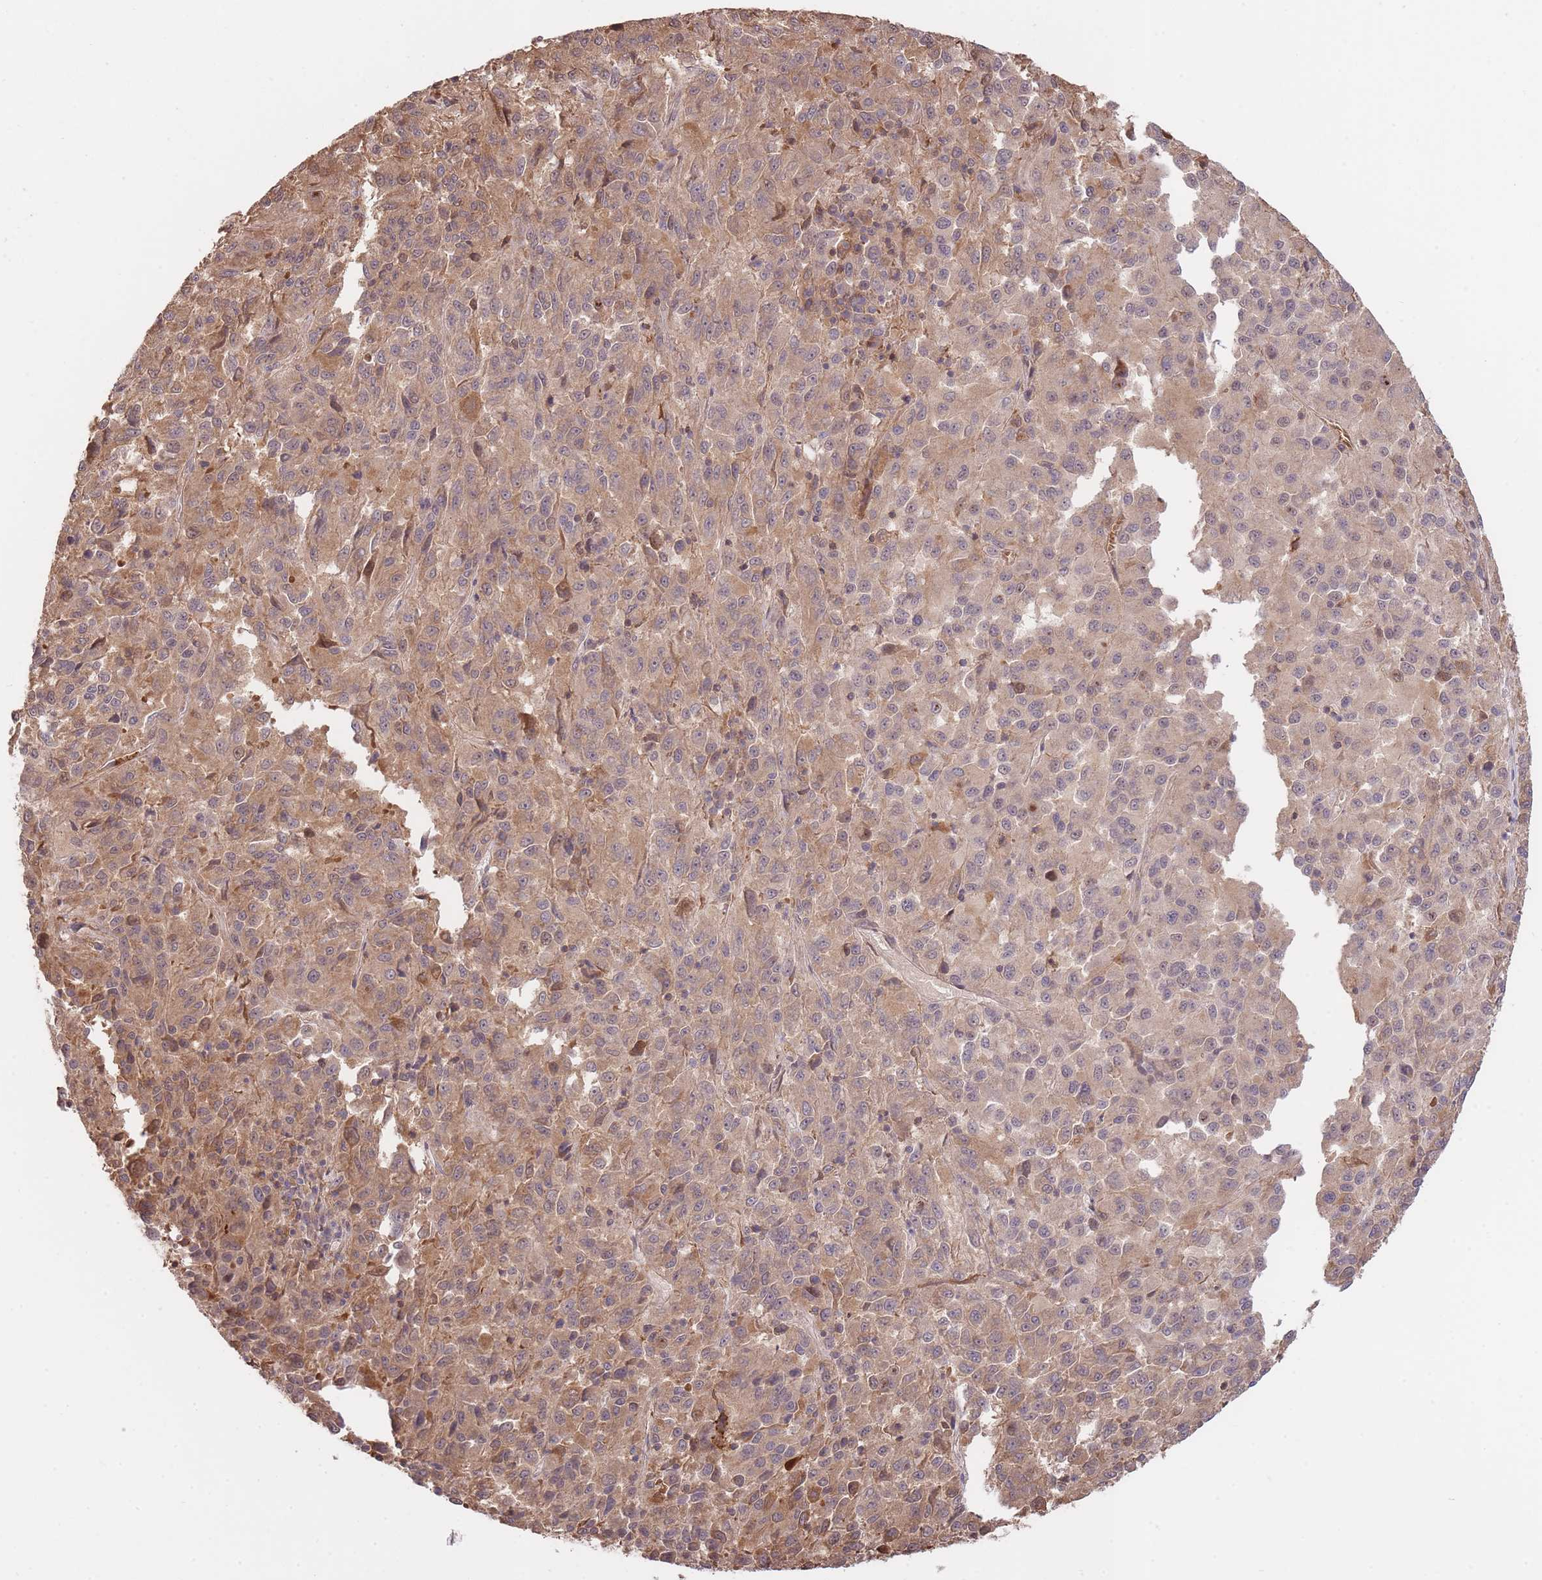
{"staining": {"intensity": "weak", "quantity": ">75%", "location": "cytoplasmic/membranous"}, "tissue": "melanoma", "cell_type": "Tumor cells", "image_type": "cancer", "snomed": [{"axis": "morphology", "description": "Malignant melanoma, Metastatic site"}, {"axis": "topography", "description": "Lung"}], "caption": "High-magnification brightfield microscopy of melanoma stained with DAB (3,3'-diaminobenzidine) (brown) and counterstained with hematoxylin (blue). tumor cells exhibit weak cytoplasmic/membranous positivity is identified in approximately>75% of cells. (IHC, brightfield microscopy, high magnification).", "gene": "ZNF304", "patient": {"sex": "male", "age": 64}}